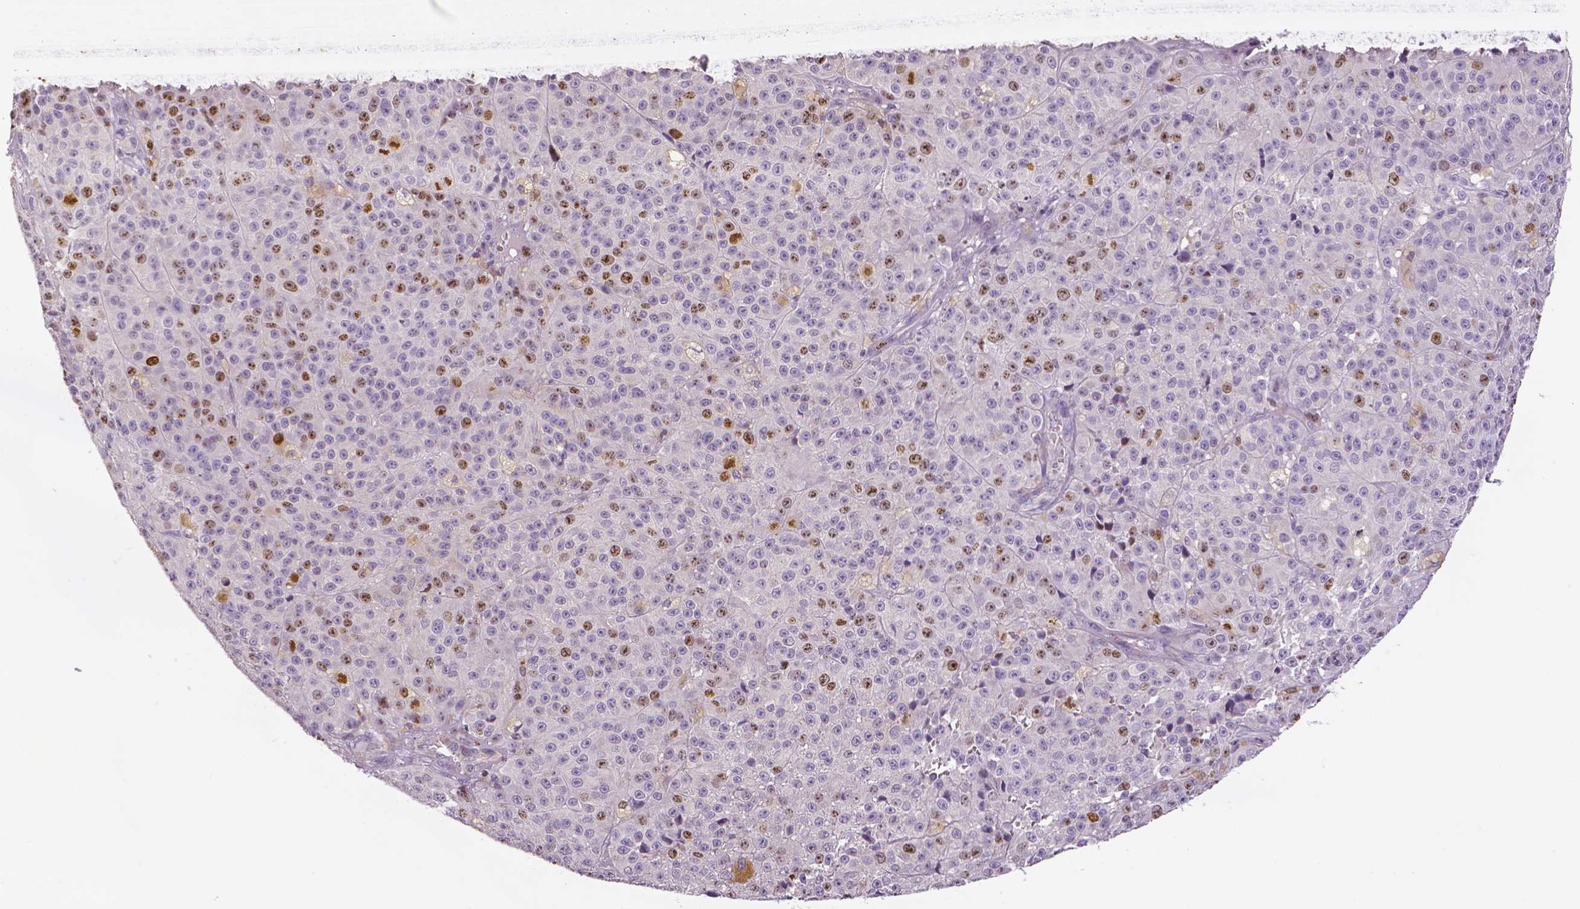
{"staining": {"intensity": "moderate", "quantity": "25%-75%", "location": "nuclear"}, "tissue": "melanoma", "cell_type": "Tumor cells", "image_type": "cancer", "snomed": [{"axis": "morphology", "description": "Malignant melanoma, NOS"}, {"axis": "topography", "description": "Skin"}], "caption": "An IHC image of tumor tissue is shown. Protein staining in brown highlights moderate nuclear positivity in malignant melanoma within tumor cells.", "gene": "MKI67", "patient": {"sex": "female", "age": 58}}